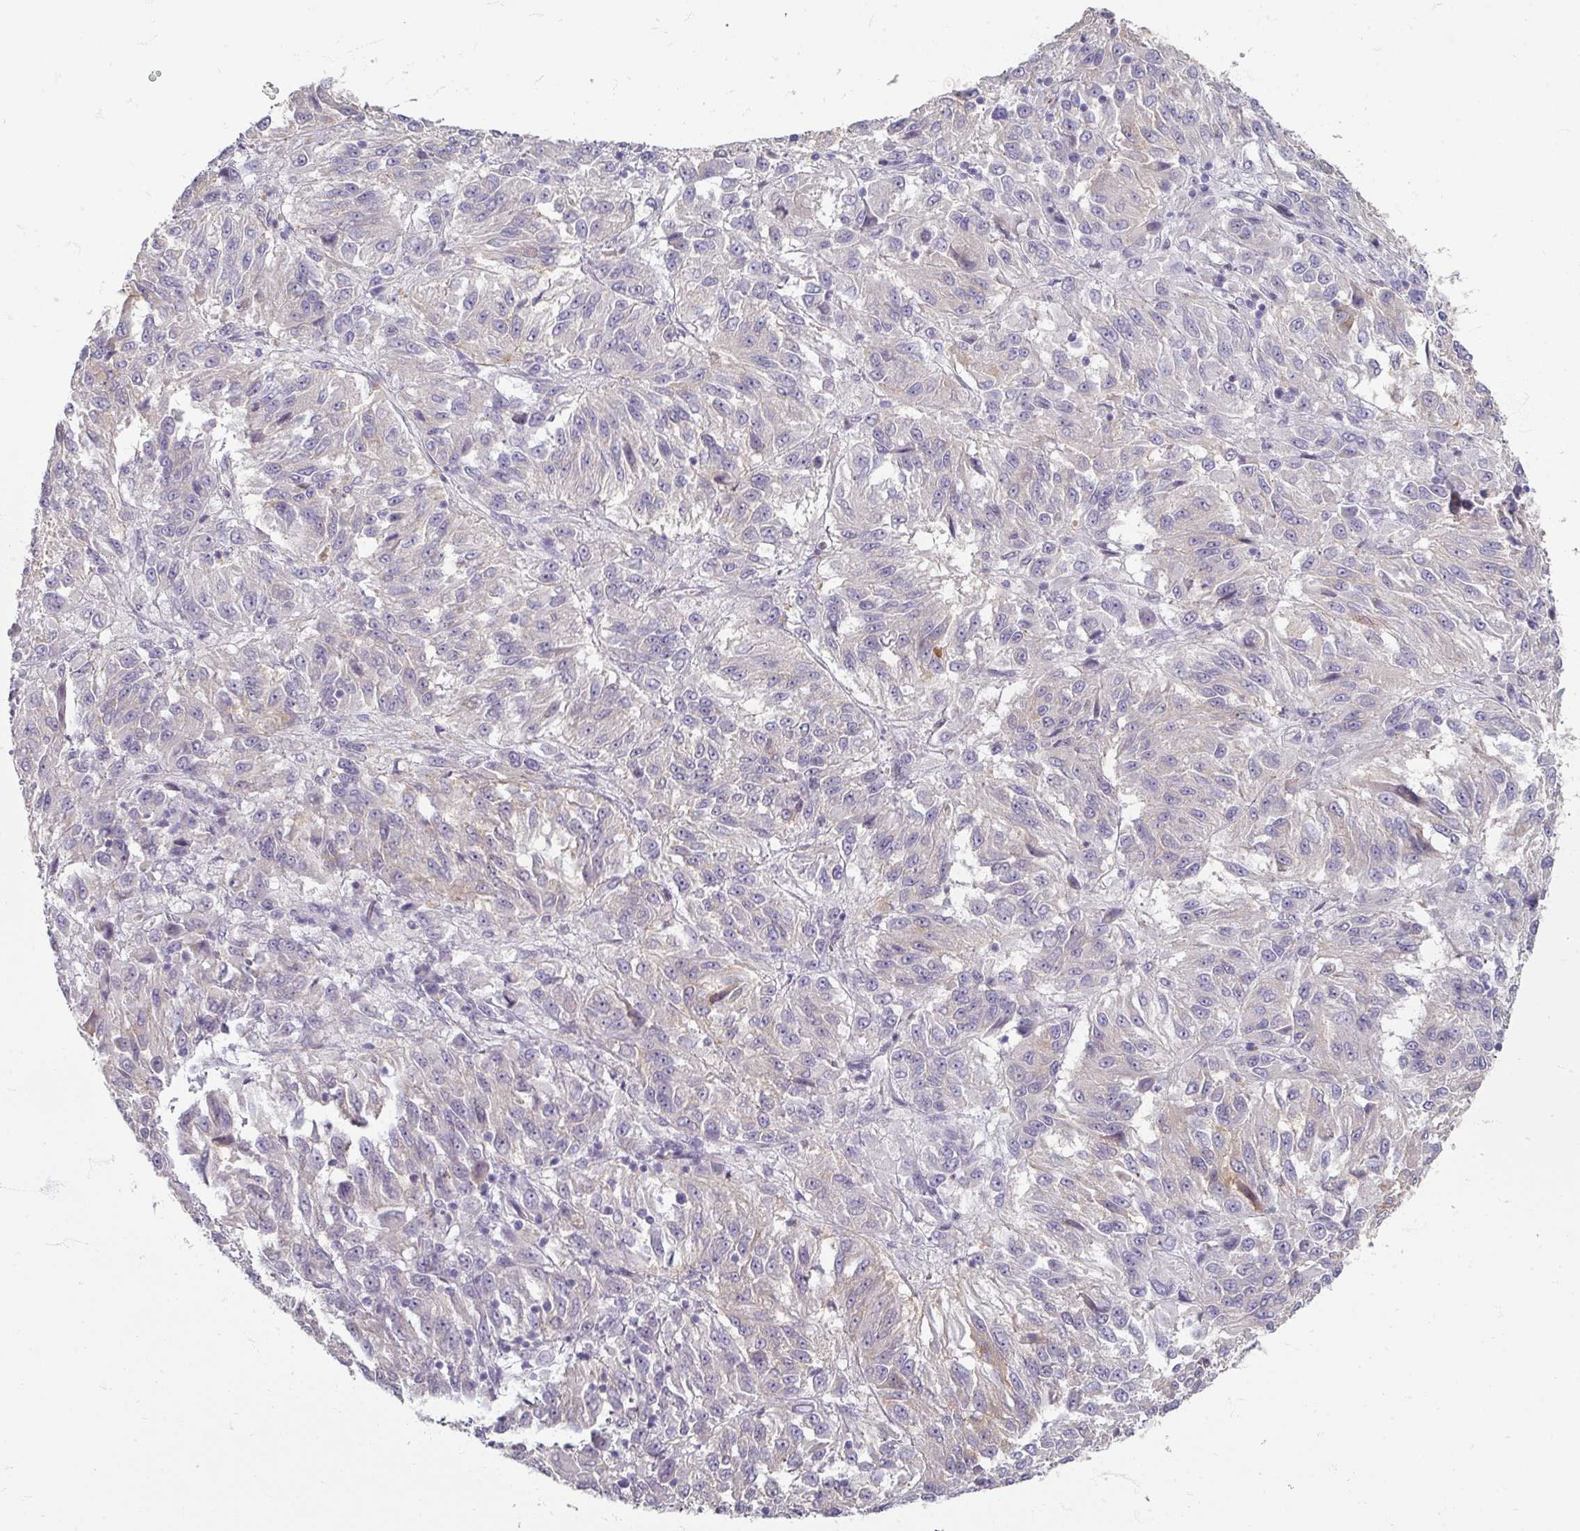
{"staining": {"intensity": "negative", "quantity": "none", "location": "none"}, "tissue": "melanoma", "cell_type": "Tumor cells", "image_type": "cancer", "snomed": [{"axis": "morphology", "description": "Malignant melanoma, Metastatic site"}, {"axis": "topography", "description": "Lung"}], "caption": "A micrograph of human melanoma is negative for staining in tumor cells.", "gene": "ZNF878", "patient": {"sex": "male", "age": 64}}